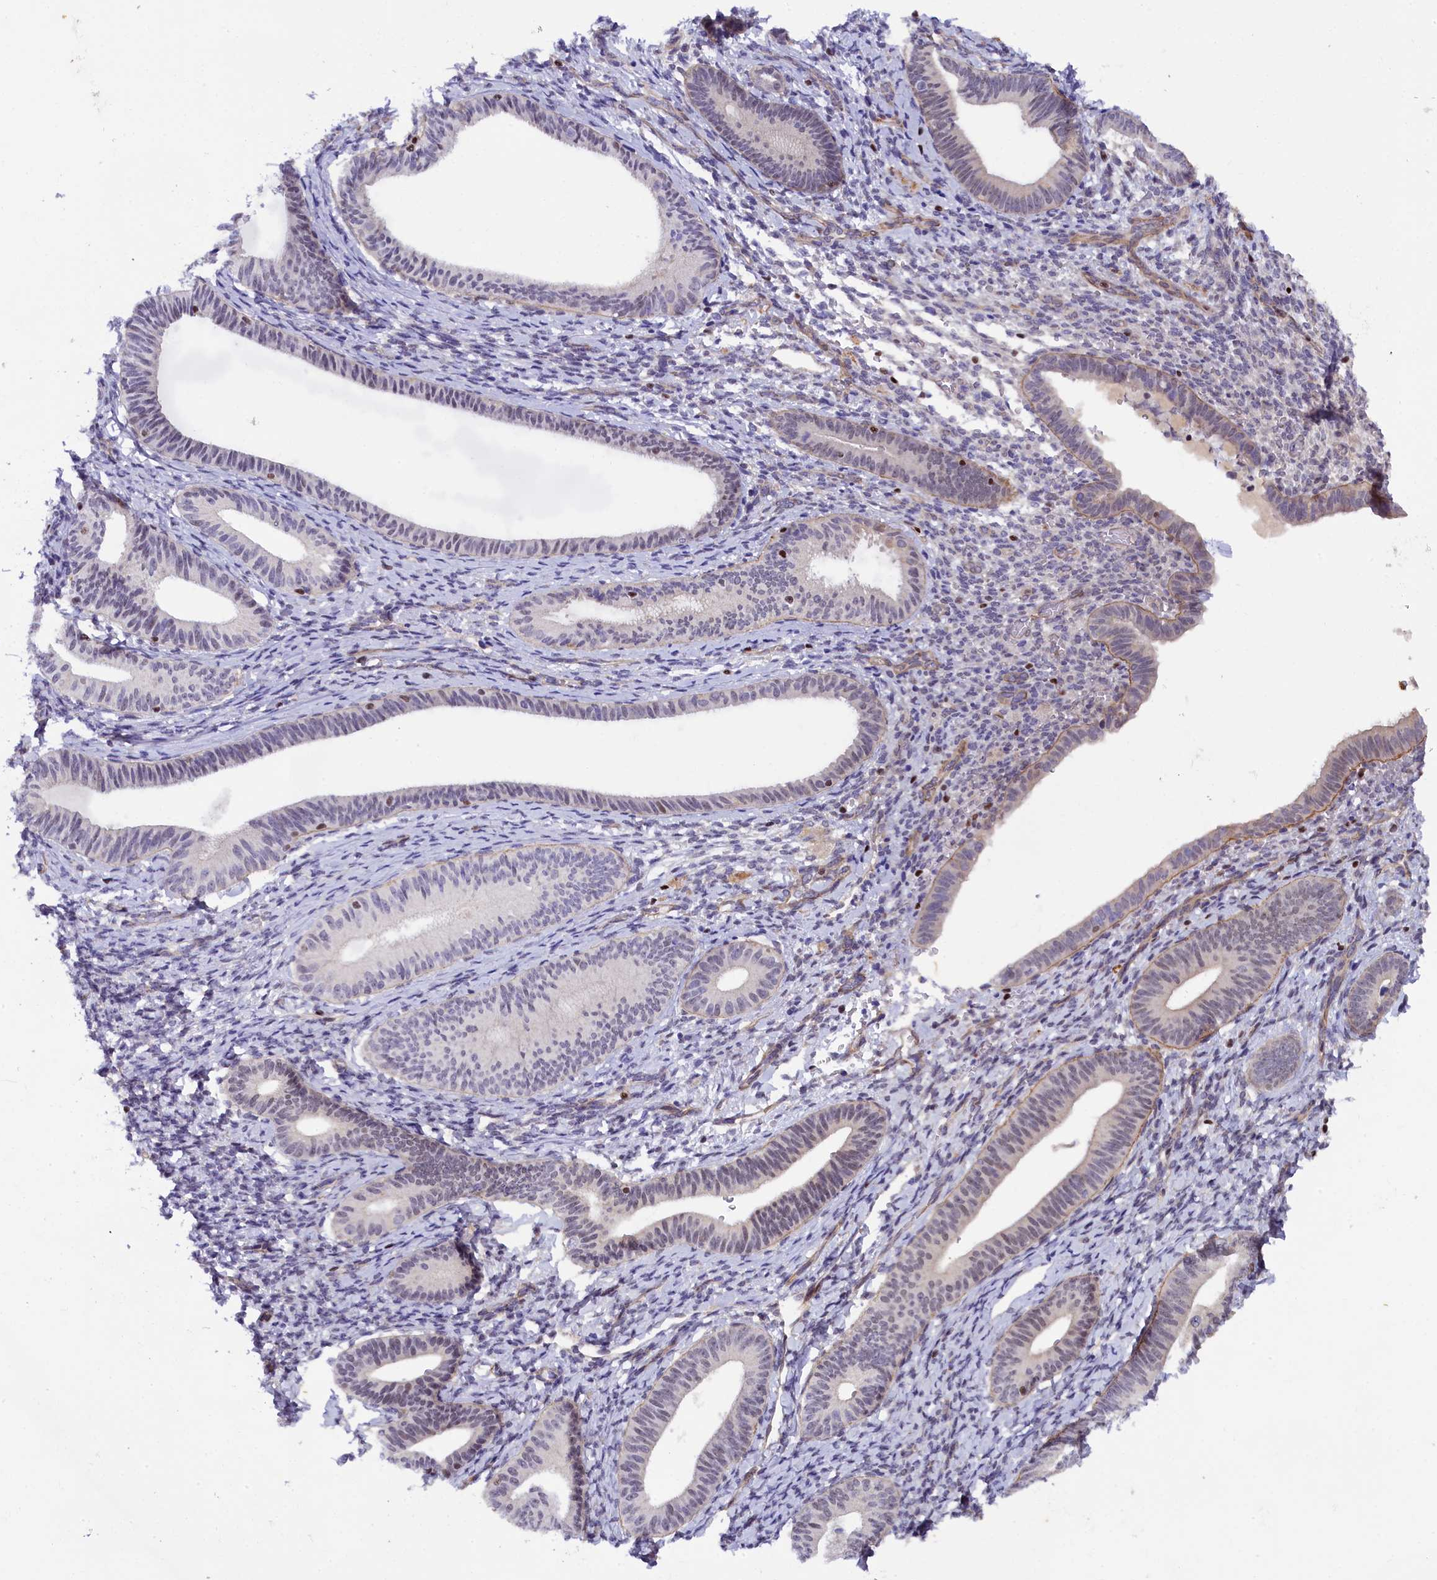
{"staining": {"intensity": "negative", "quantity": "none", "location": "none"}, "tissue": "endometrium", "cell_type": "Cells in endometrial stroma", "image_type": "normal", "snomed": [{"axis": "morphology", "description": "Normal tissue, NOS"}, {"axis": "topography", "description": "Endometrium"}], "caption": "An image of human endometrium is negative for staining in cells in endometrial stroma. The staining was performed using DAB to visualize the protein expression in brown, while the nuclei were stained in blue with hematoxylin (Magnification: 20x).", "gene": "SP4", "patient": {"sex": "female", "age": 65}}